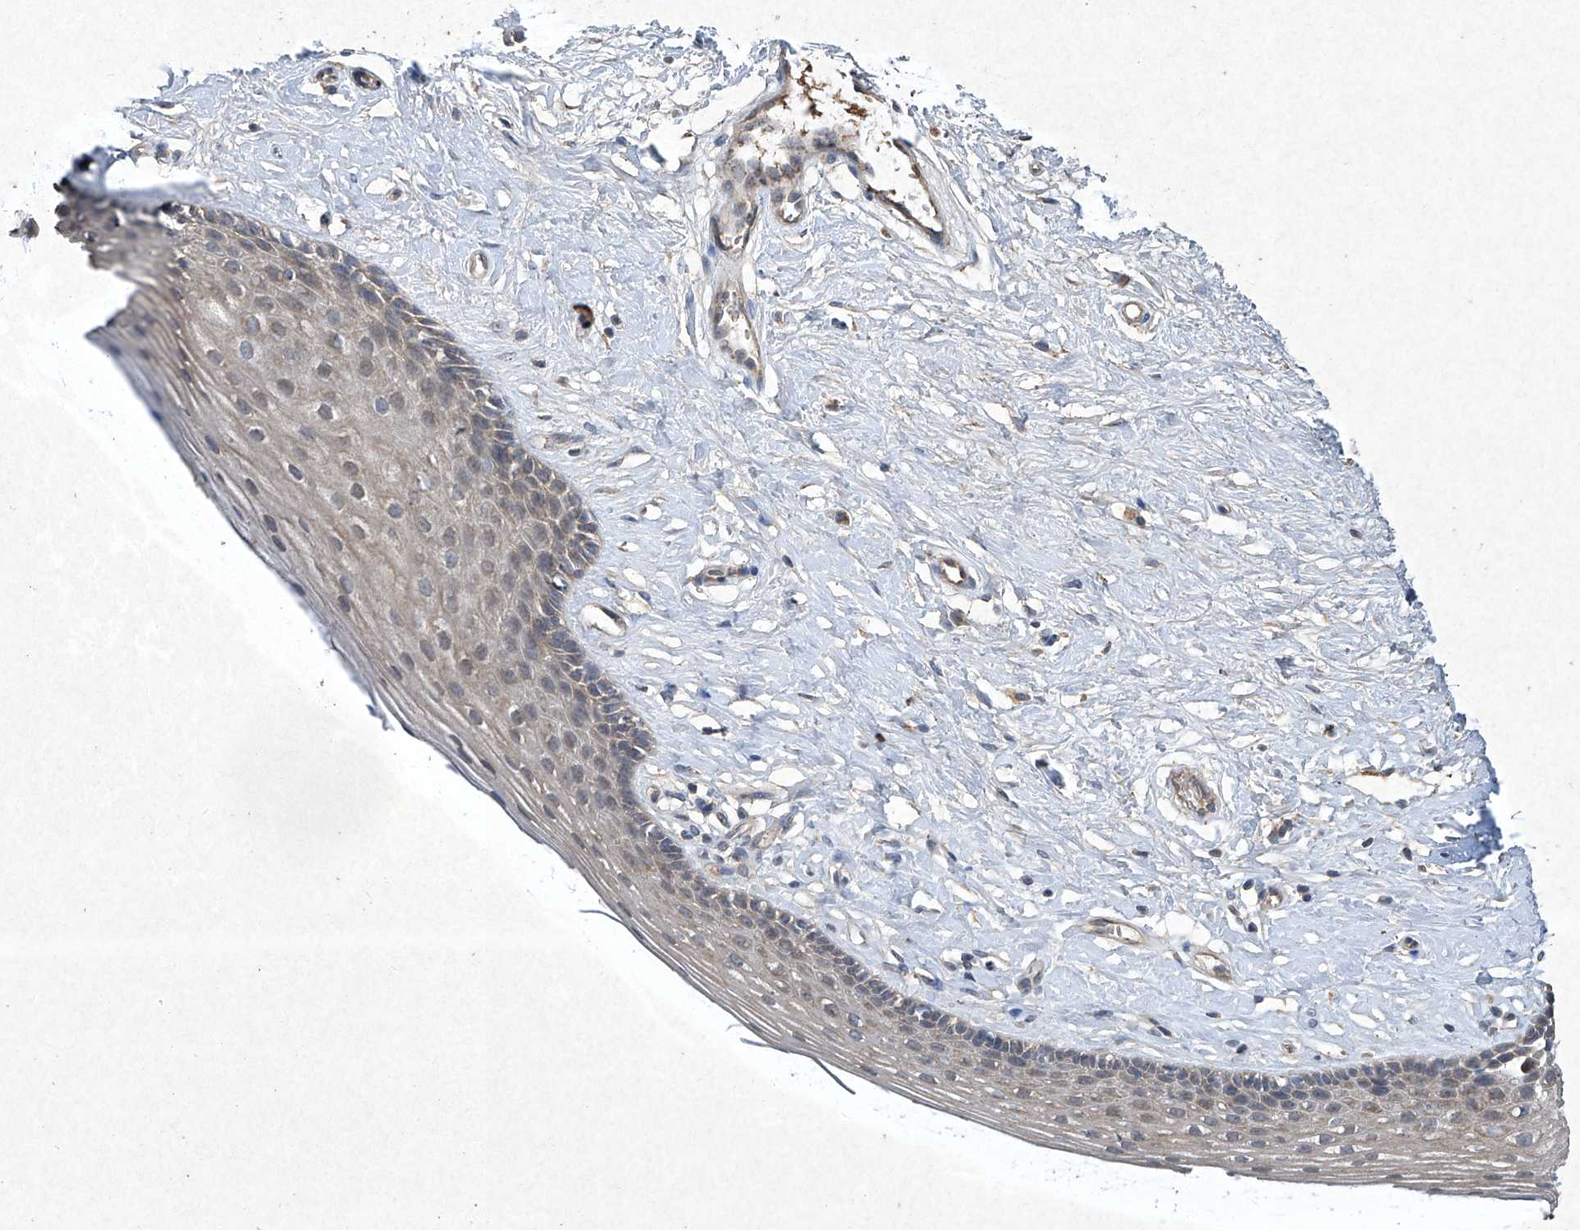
{"staining": {"intensity": "weak", "quantity": "<25%", "location": "cytoplasmic/membranous"}, "tissue": "vagina", "cell_type": "Squamous epithelial cells", "image_type": "normal", "snomed": [{"axis": "morphology", "description": "Normal tissue, NOS"}, {"axis": "topography", "description": "Vagina"}], "caption": "A high-resolution histopathology image shows immunohistochemistry staining of normal vagina, which demonstrates no significant expression in squamous epithelial cells. (Stains: DAB immunohistochemistry (IHC) with hematoxylin counter stain, Microscopy: brightfield microscopy at high magnification).", "gene": "MED16", "patient": {"sex": "female", "age": 46}}